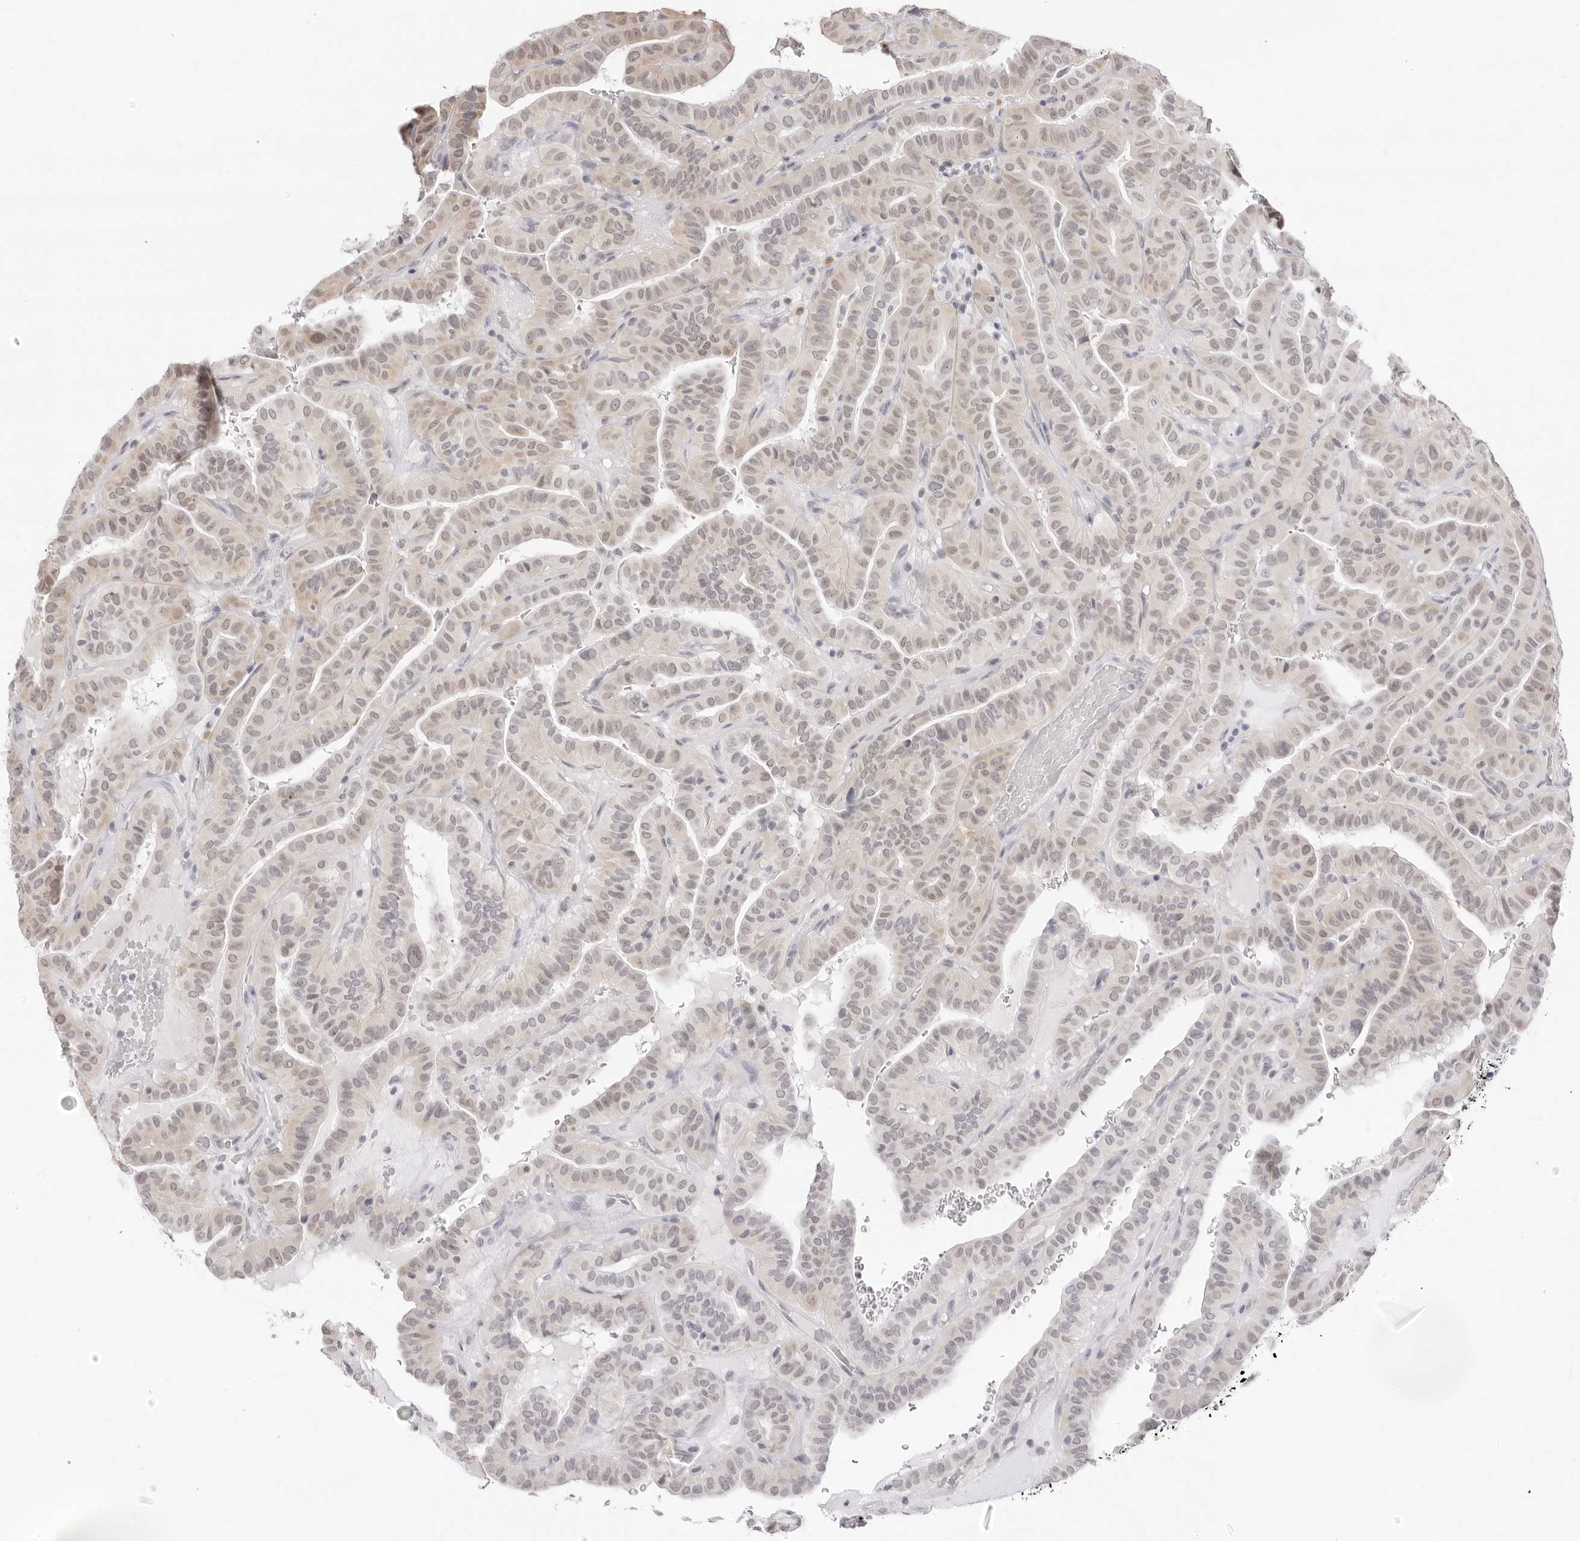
{"staining": {"intensity": "weak", "quantity": ">75%", "location": "cytoplasmic/membranous,nuclear"}, "tissue": "thyroid cancer", "cell_type": "Tumor cells", "image_type": "cancer", "snomed": [{"axis": "morphology", "description": "Papillary adenocarcinoma, NOS"}, {"axis": "topography", "description": "Thyroid gland"}], "caption": "Protein staining exhibits weak cytoplasmic/membranous and nuclear staining in about >75% of tumor cells in papillary adenocarcinoma (thyroid). Immunohistochemistry stains the protein of interest in brown and the nuclei are stained blue.", "gene": "FDPS", "patient": {"sex": "male", "age": 77}}